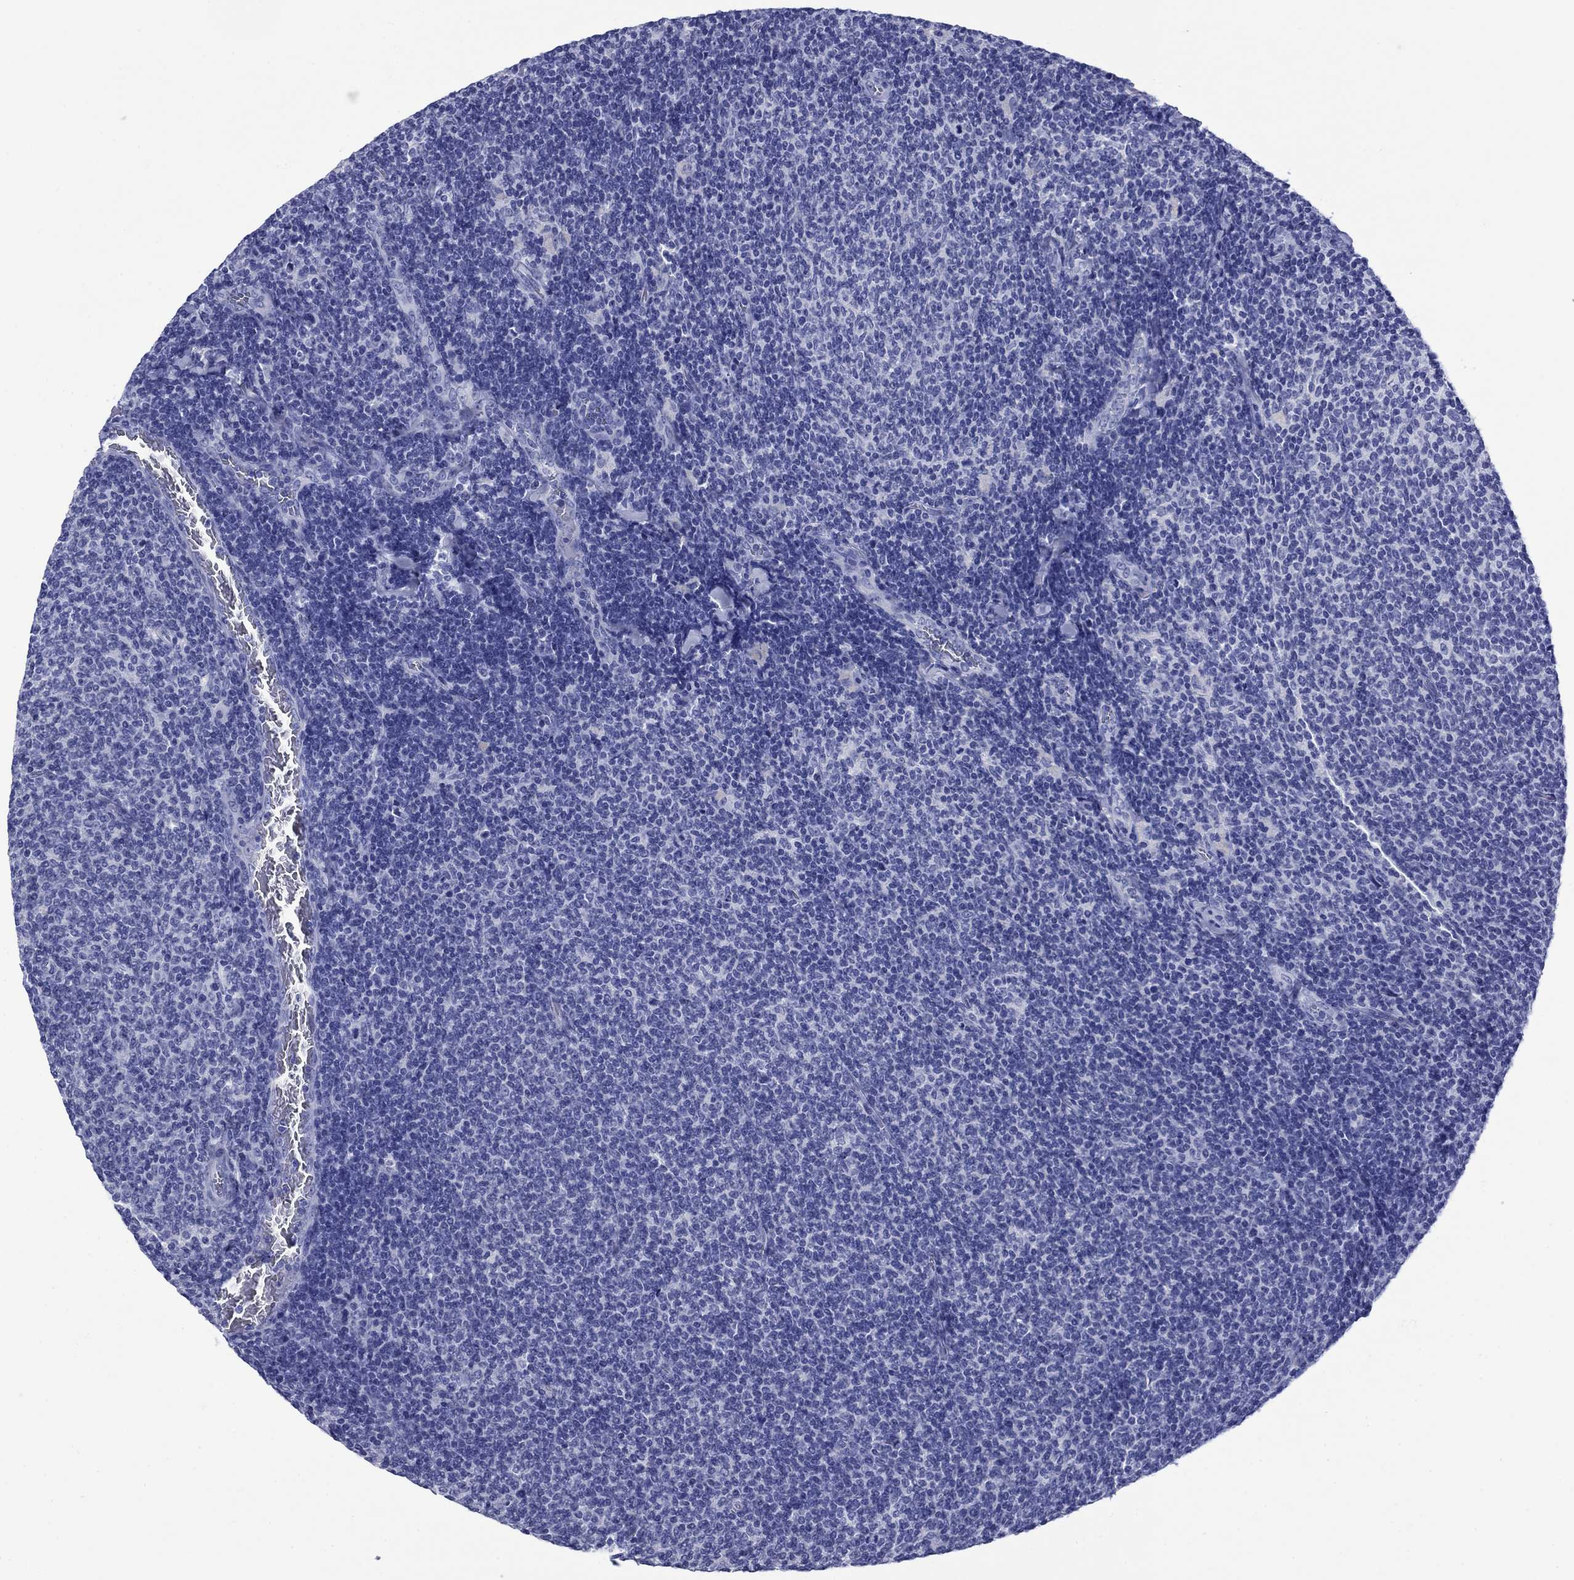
{"staining": {"intensity": "negative", "quantity": "none", "location": "none"}, "tissue": "lymphoma", "cell_type": "Tumor cells", "image_type": "cancer", "snomed": [{"axis": "morphology", "description": "Malignant lymphoma, non-Hodgkin's type, Low grade"}, {"axis": "topography", "description": "Lymph node"}], "caption": "A high-resolution micrograph shows immunohistochemistry (IHC) staining of malignant lymphoma, non-Hodgkin's type (low-grade), which displays no significant expression in tumor cells. (Stains: DAB (3,3'-diaminobenzidine) IHC with hematoxylin counter stain, Microscopy: brightfield microscopy at high magnification).", "gene": "ROM1", "patient": {"sex": "male", "age": 52}}